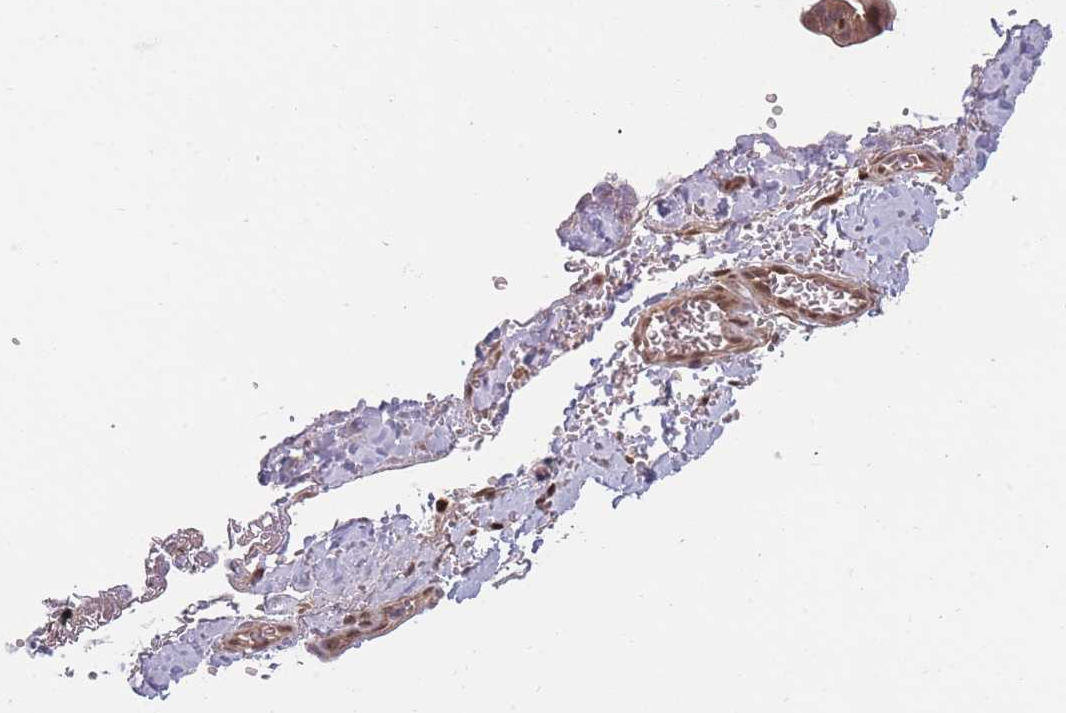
{"staining": {"intensity": "moderate", "quantity": ">75%", "location": "cytoplasmic/membranous"}, "tissue": "ovarian cancer", "cell_type": "Tumor cells", "image_type": "cancer", "snomed": [{"axis": "morphology", "description": "Cystadenocarcinoma, mucinous, NOS"}, {"axis": "topography", "description": "Ovary"}], "caption": "Immunohistochemical staining of human ovarian cancer displays medium levels of moderate cytoplasmic/membranous protein staining in about >75% of tumor cells.", "gene": "FAM153A", "patient": {"sex": "female", "age": 73}}